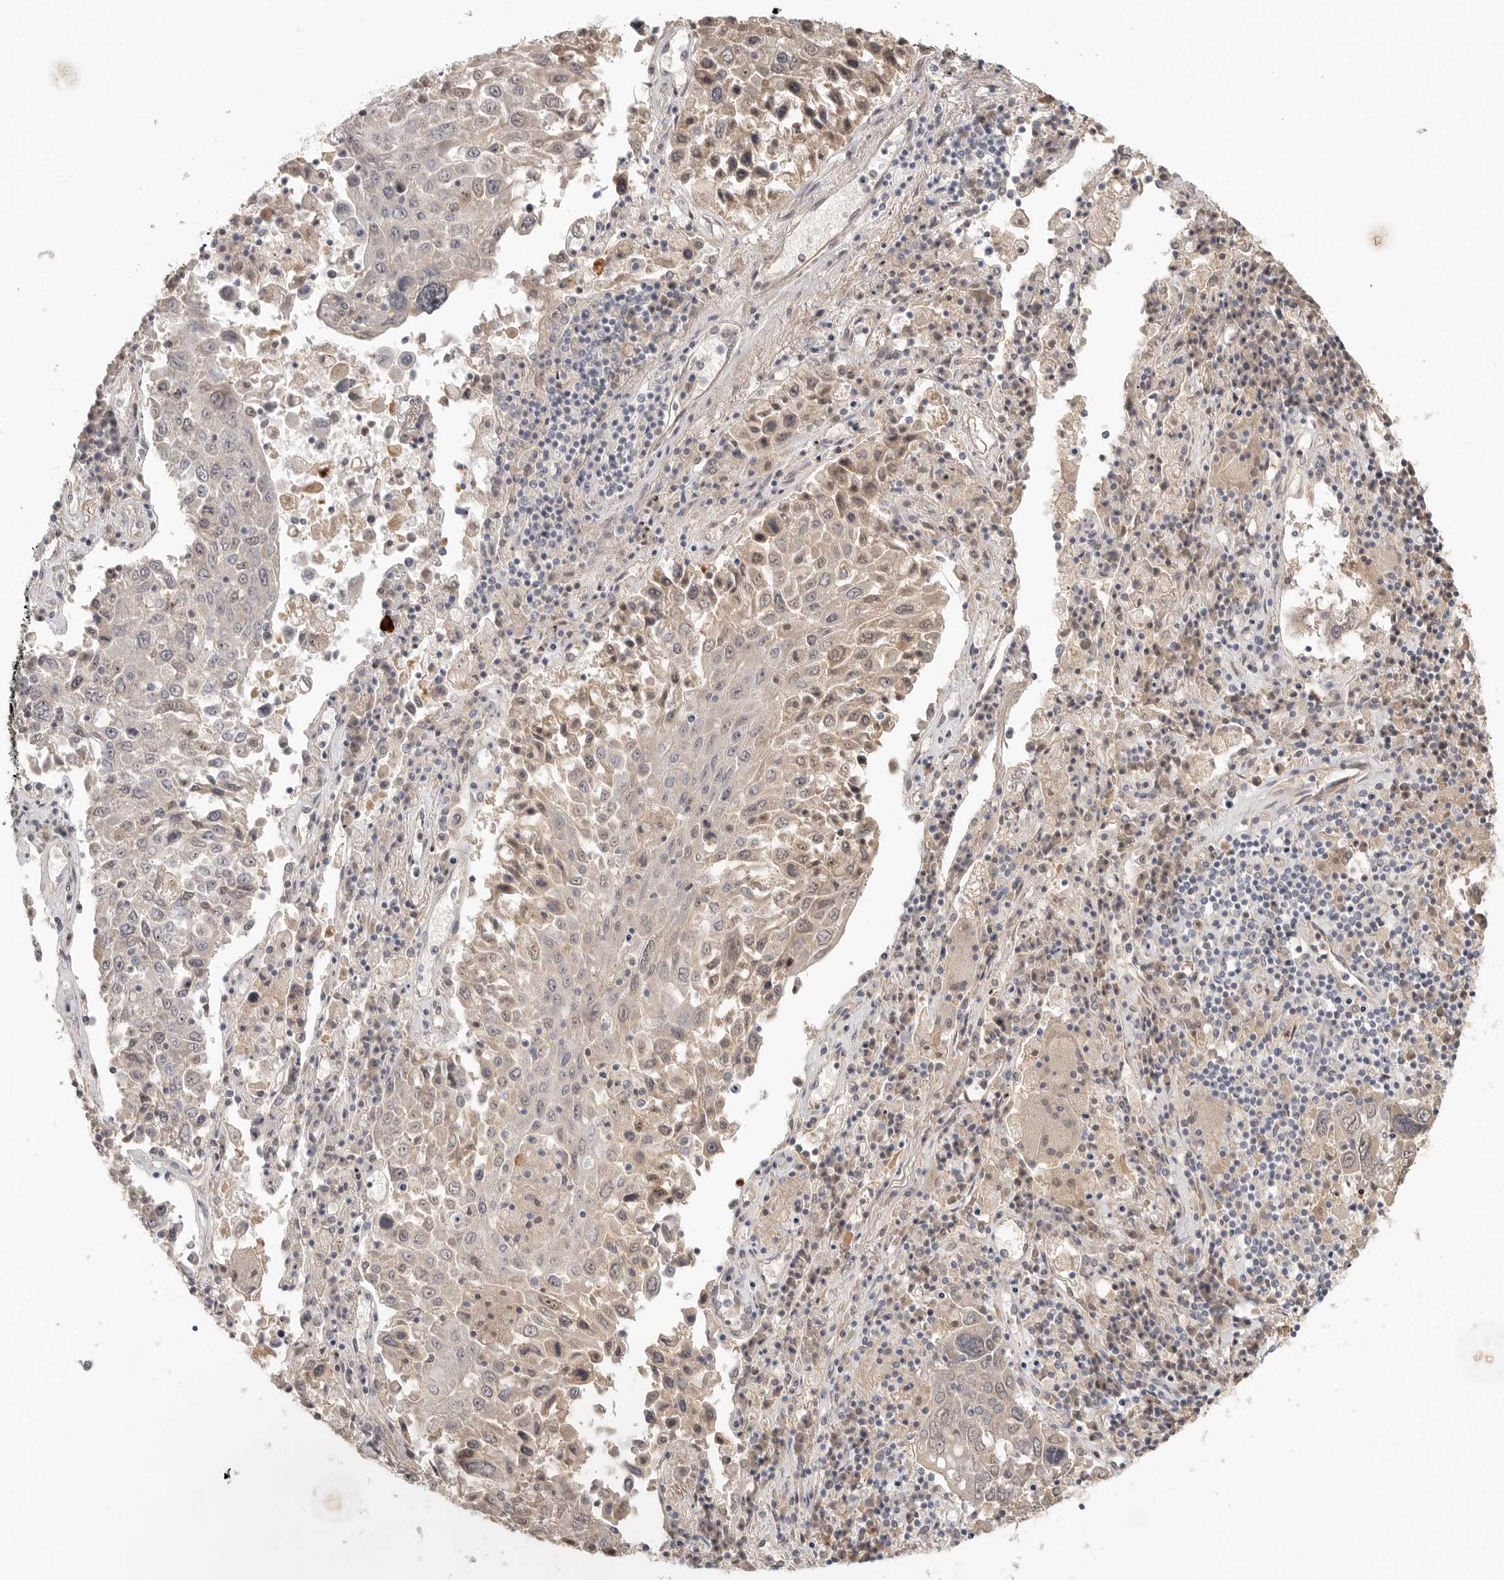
{"staining": {"intensity": "weak", "quantity": "<25%", "location": "cytoplasmic/membranous"}, "tissue": "lung cancer", "cell_type": "Tumor cells", "image_type": "cancer", "snomed": [{"axis": "morphology", "description": "Squamous cell carcinoma, NOS"}, {"axis": "topography", "description": "Lung"}], "caption": "Micrograph shows no protein positivity in tumor cells of lung cancer tissue.", "gene": "HDAC6", "patient": {"sex": "male", "age": 65}}